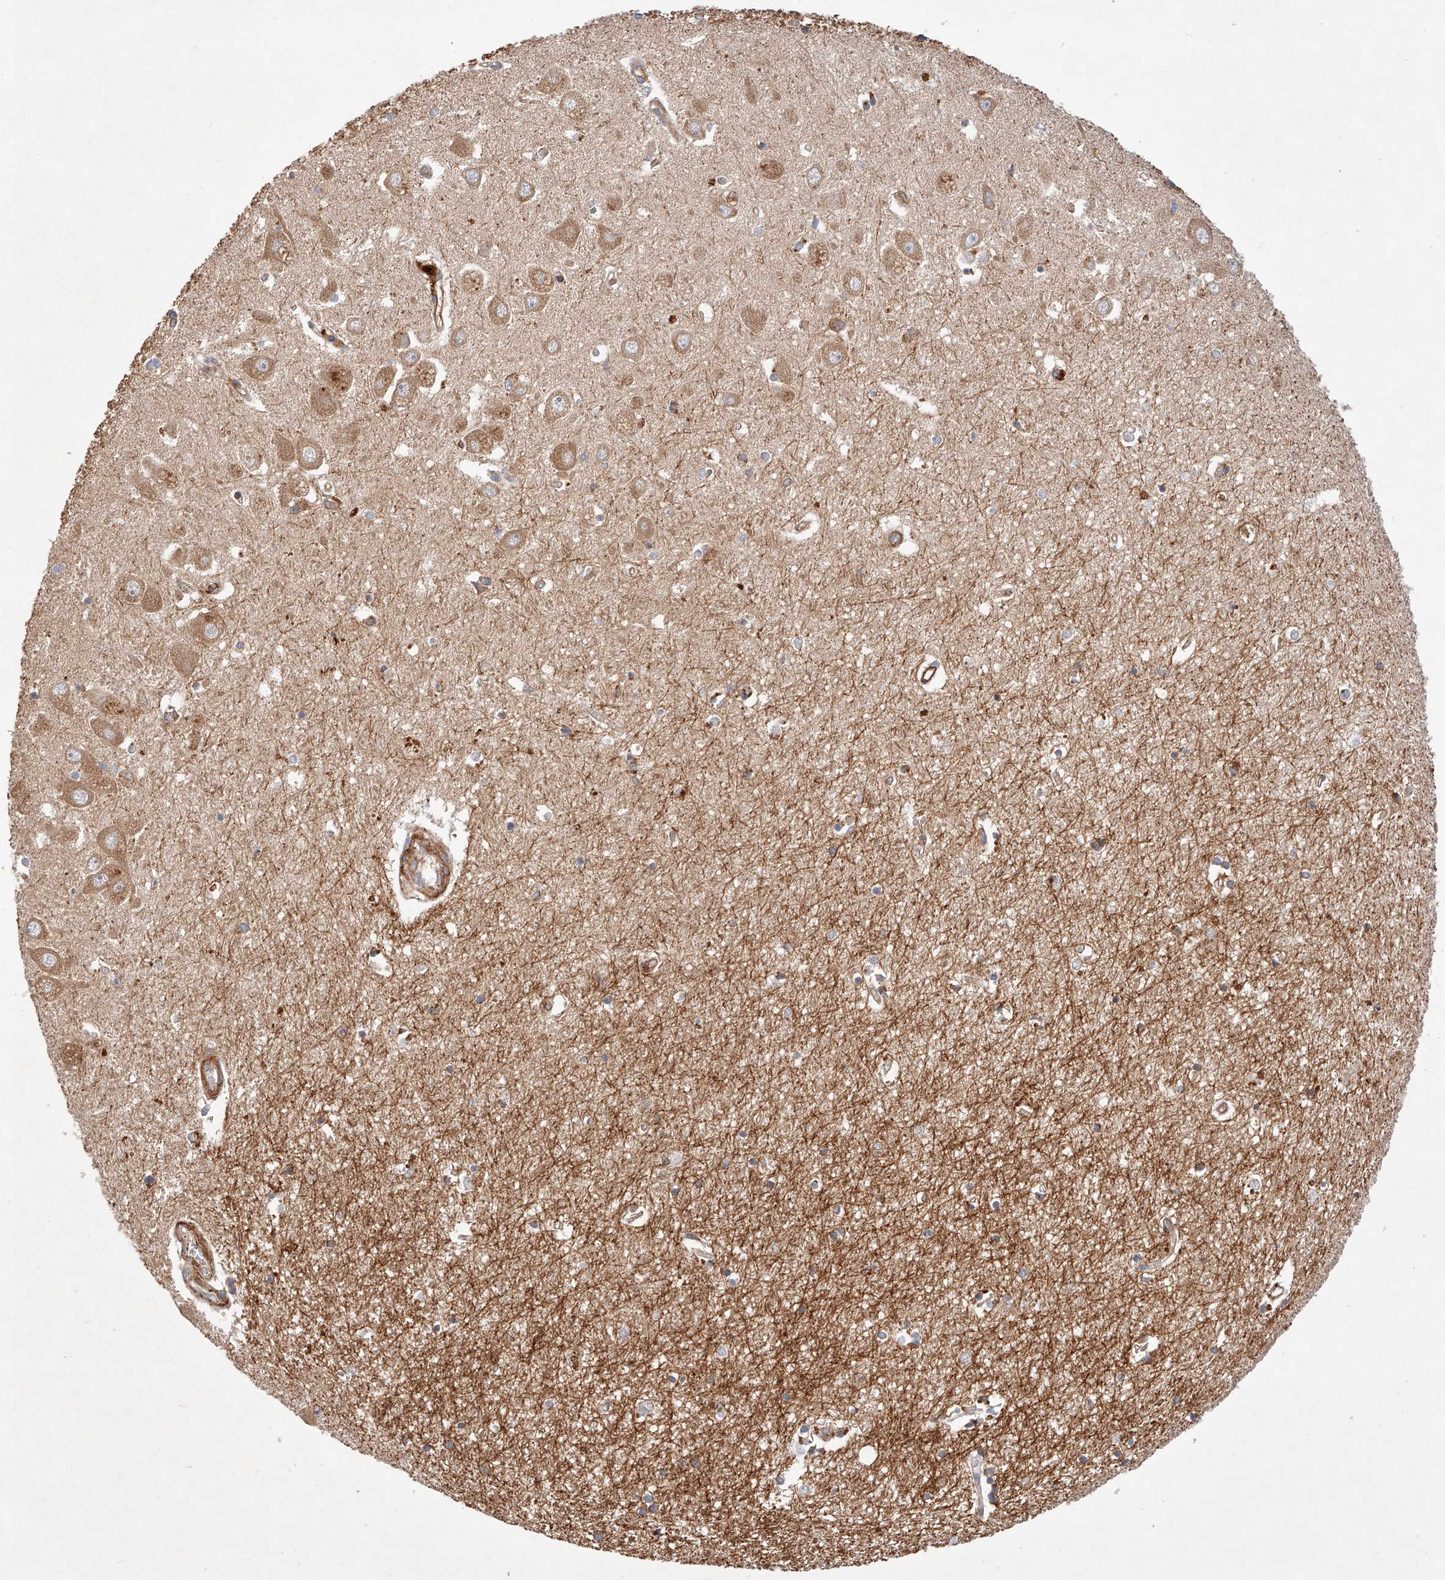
{"staining": {"intensity": "moderate", "quantity": "<25%", "location": "cytoplasmic/membranous"}, "tissue": "hippocampus", "cell_type": "Glial cells", "image_type": "normal", "snomed": [{"axis": "morphology", "description": "Normal tissue, NOS"}, {"axis": "topography", "description": "Hippocampus"}], "caption": "Human hippocampus stained for a protein (brown) reveals moderate cytoplasmic/membranous positive staining in about <25% of glial cells.", "gene": "RAB23", "patient": {"sex": "female", "age": 64}}